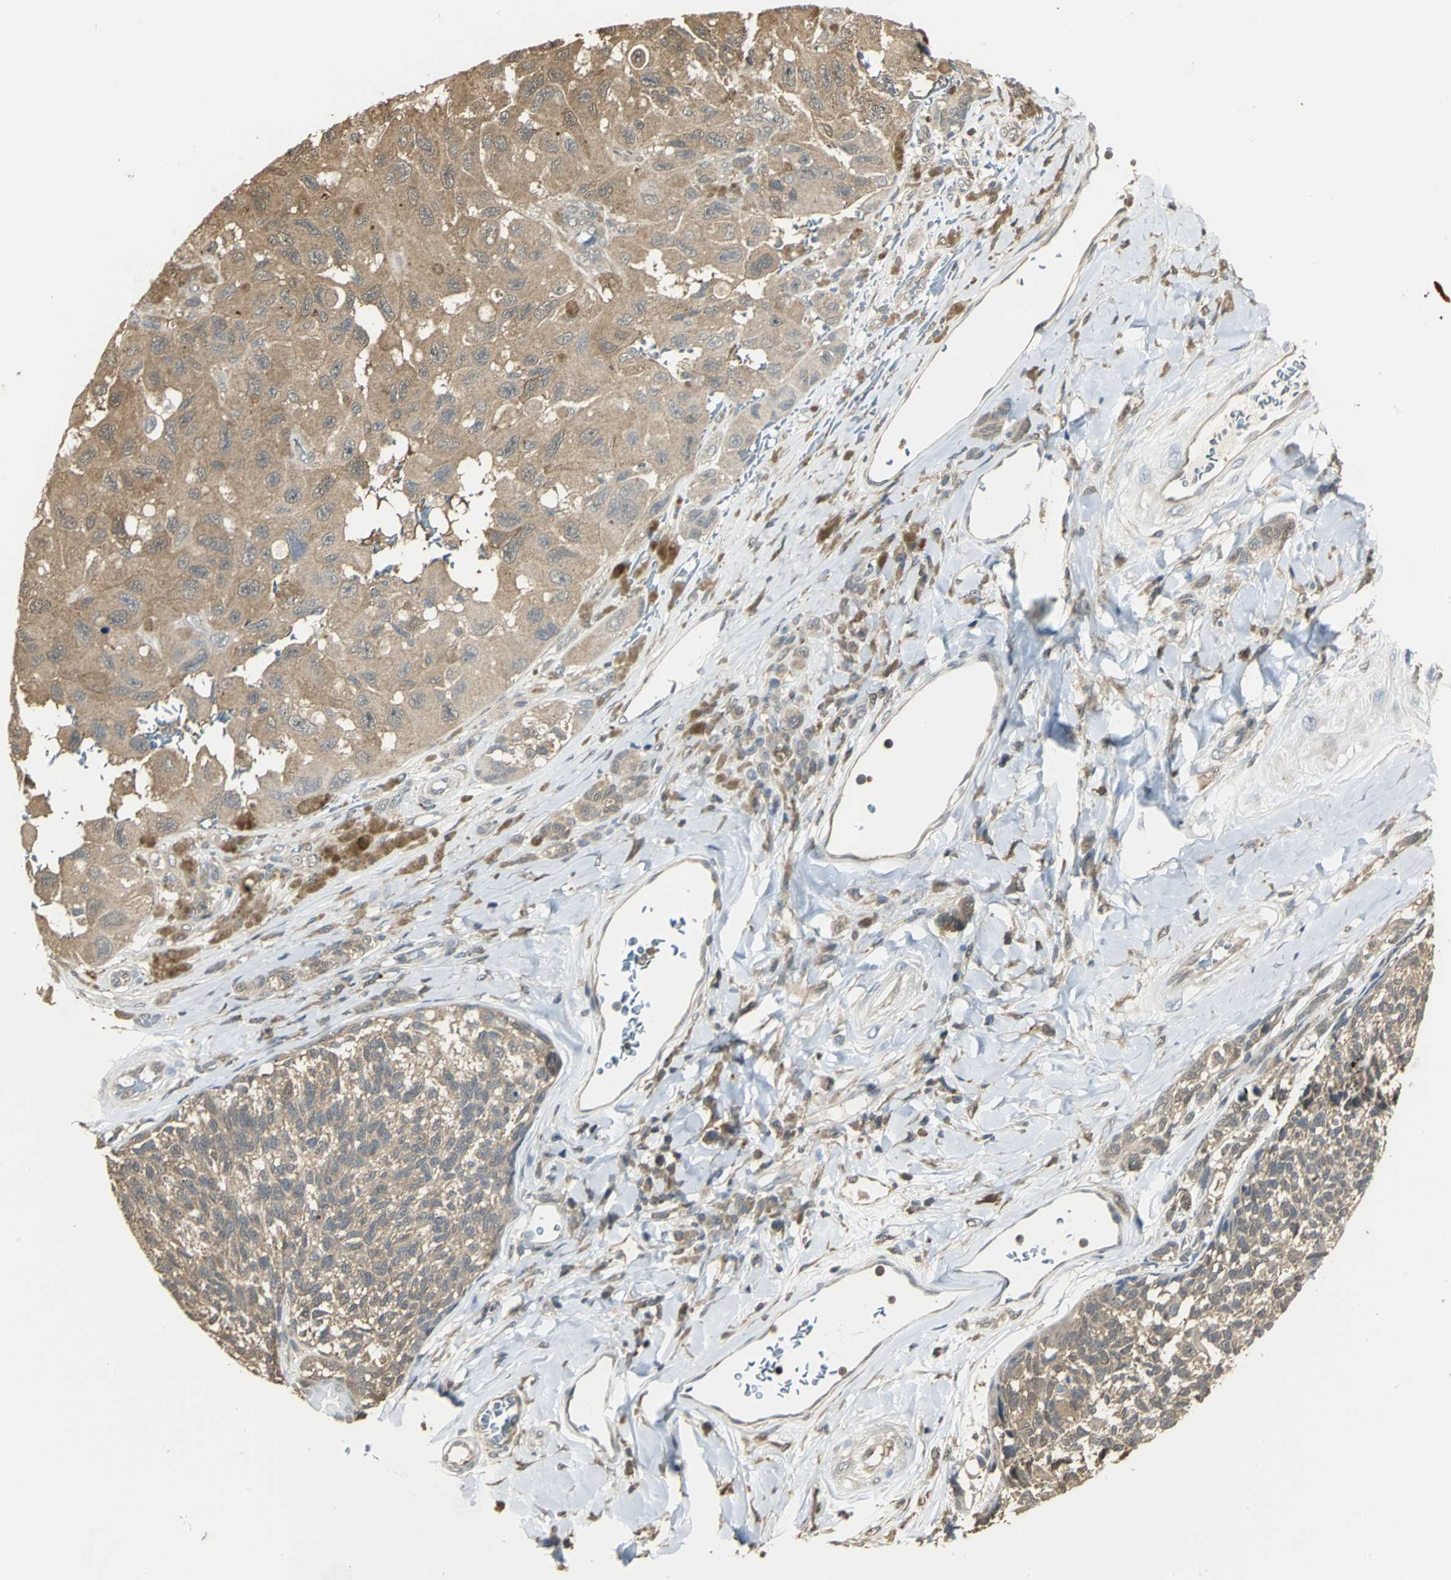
{"staining": {"intensity": "moderate", "quantity": ">75%", "location": "cytoplasmic/membranous"}, "tissue": "melanoma", "cell_type": "Tumor cells", "image_type": "cancer", "snomed": [{"axis": "morphology", "description": "Malignant melanoma, NOS"}, {"axis": "topography", "description": "Skin"}], "caption": "Protein expression analysis of human melanoma reveals moderate cytoplasmic/membranous positivity in approximately >75% of tumor cells.", "gene": "PARK7", "patient": {"sex": "female", "age": 73}}